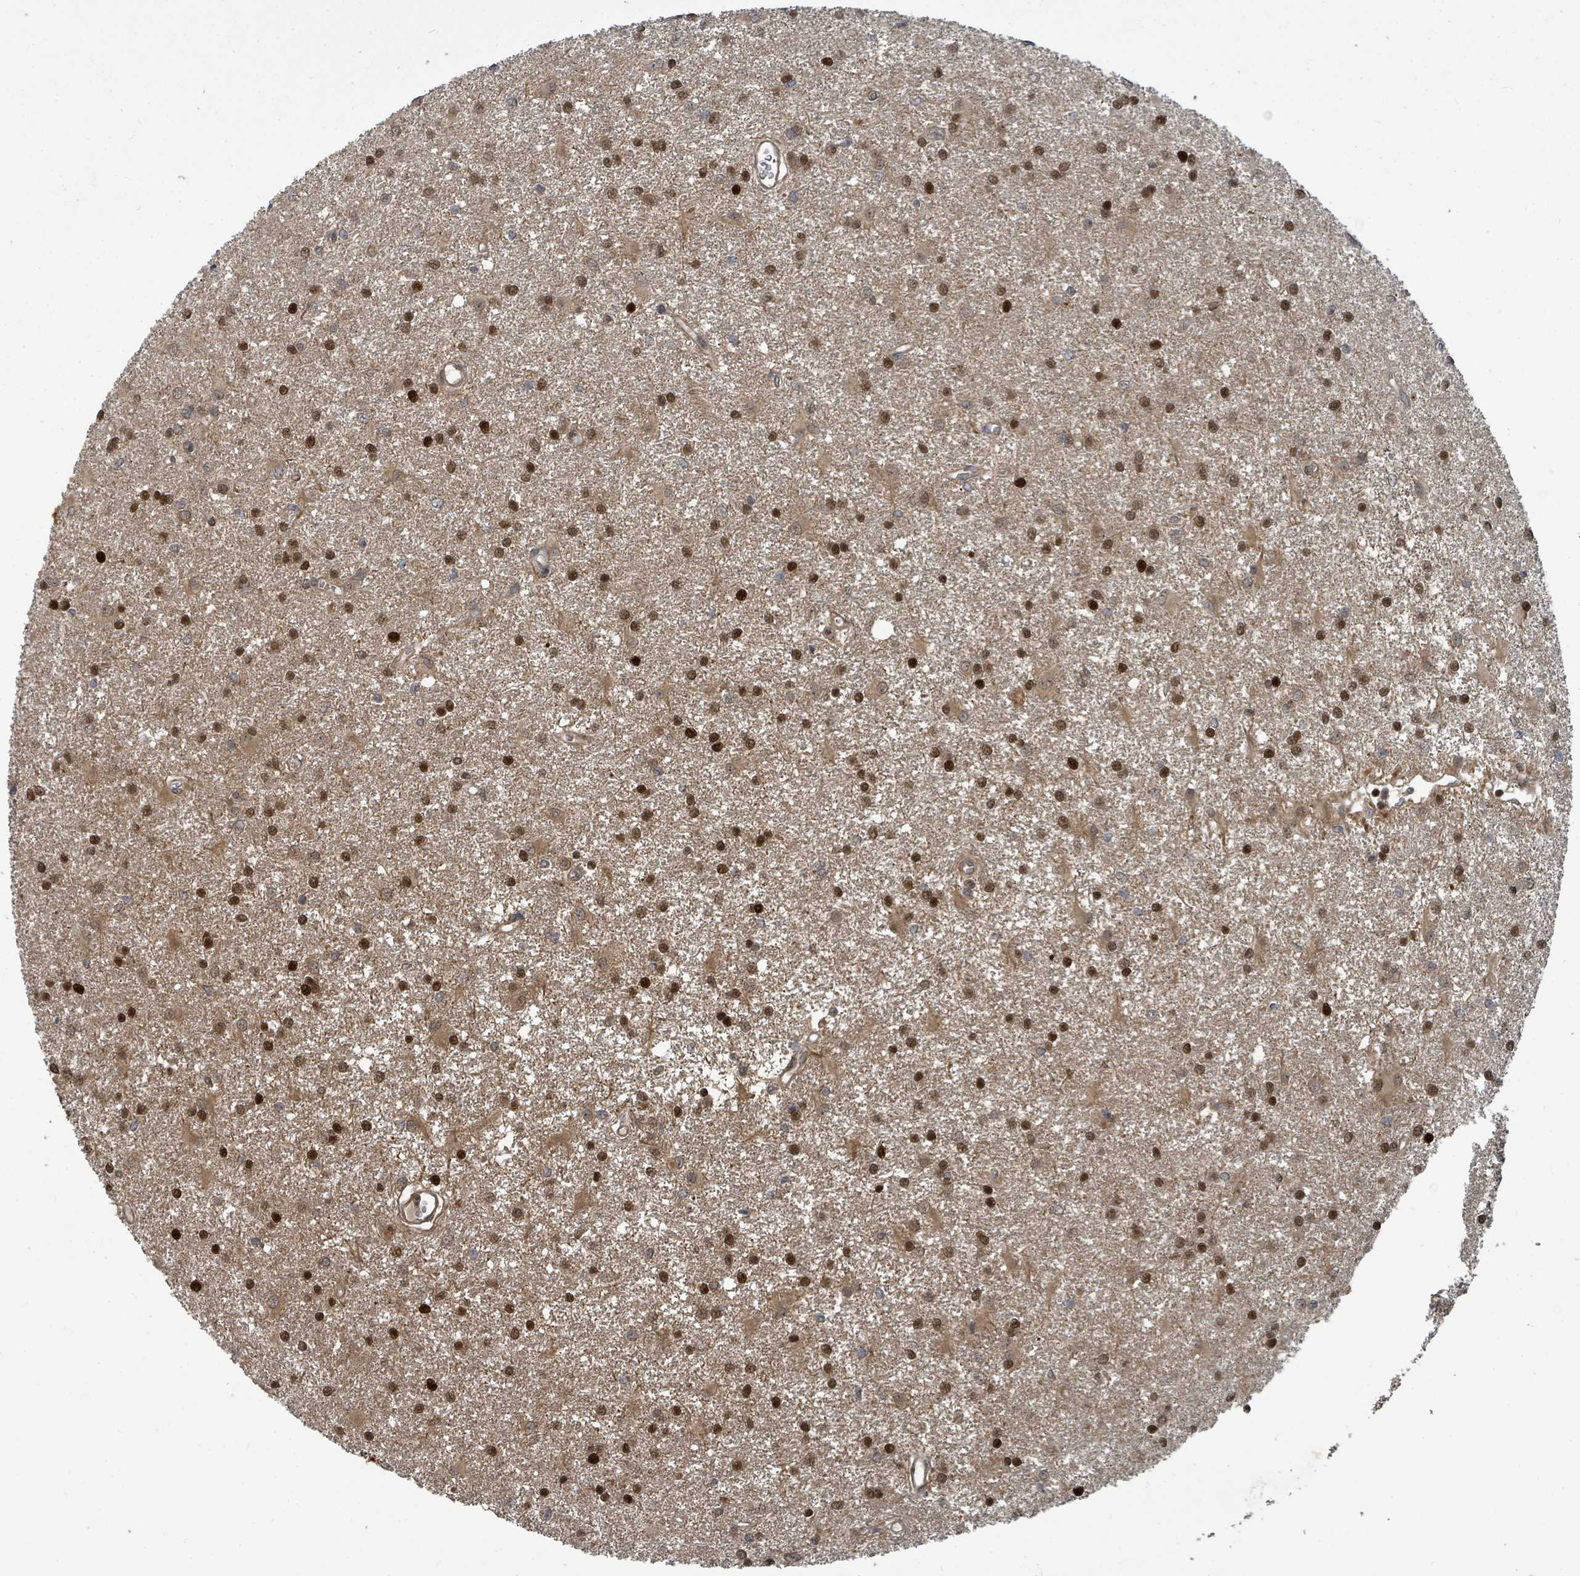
{"staining": {"intensity": "strong", "quantity": ">75%", "location": "nuclear"}, "tissue": "glioma", "cell_type": "Tumor cells", "image_type": "cancer", "snomed": [{"axis": "morphology", "description": "Glioma, malignant, High grade"}, {"axis": "topography", "description": "Brain"}], "caption": "Protein expression analysis of high-grade glioma (malignant) exhibits strong nuclear staining in about >75% of tumor cells.", "gene": "TRDMT1", "patient": {"sex": "female", "age": 50}}